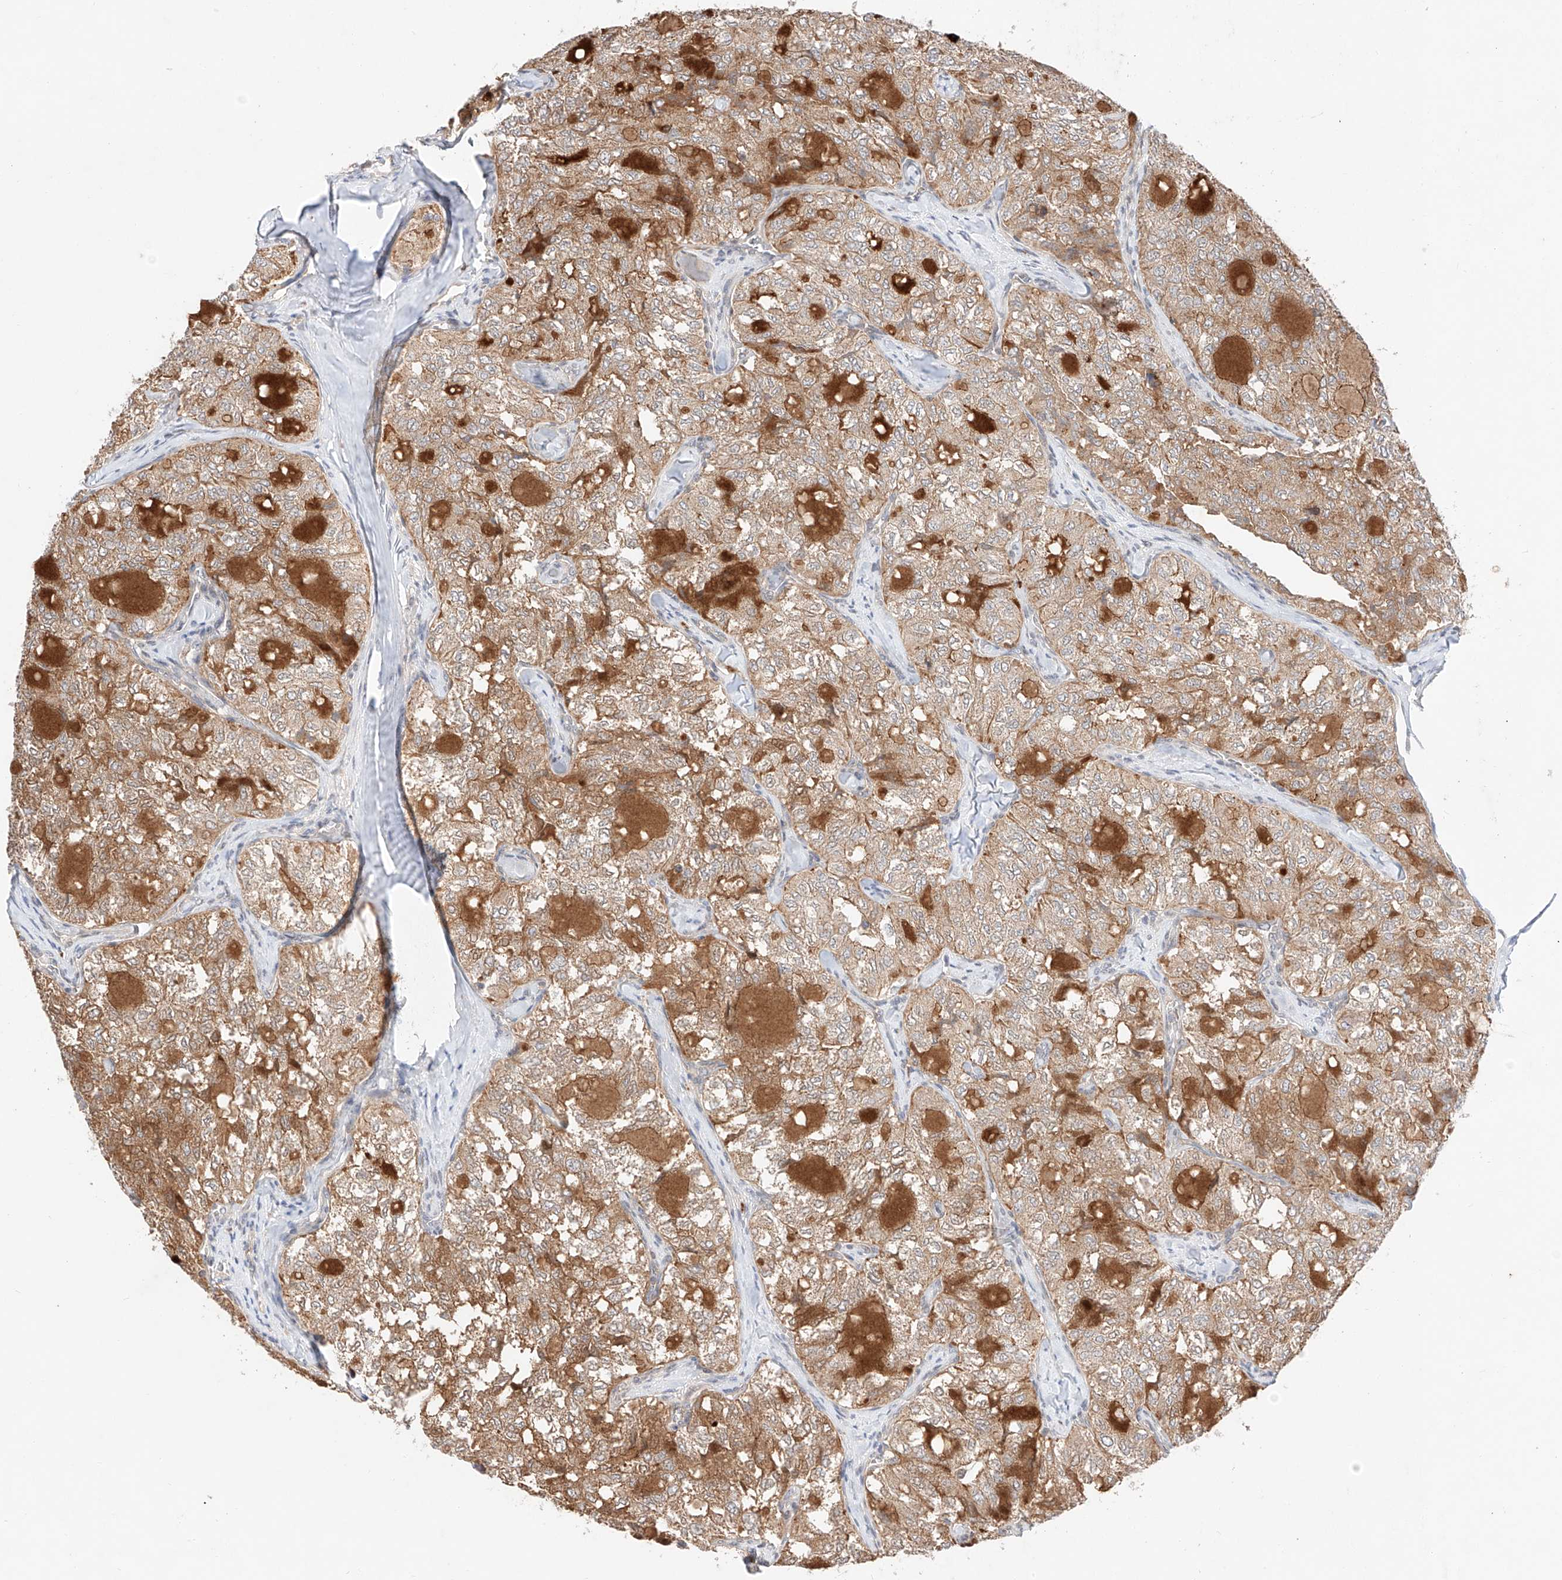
{"staining": {"intensity": "moderate", "quantity": ">75%", "location": "cytoplasmic/membranous"}, "tissue": "thyroid cancer", "cell_type": "Tumor cells", "image_type": "cancer", "snomed": [{"axis": "morphology", "description": "Follicular adenoma carcinoma, NOS"}, {"axis": "topography", "description": "Thyroid gland"}], "caption": "Human thyroid cancer stained with a protein marker exhibits moderate staining in tumor cells.", "gene": "GCNT1", "patient": {"sex": "male", "age": 75}}